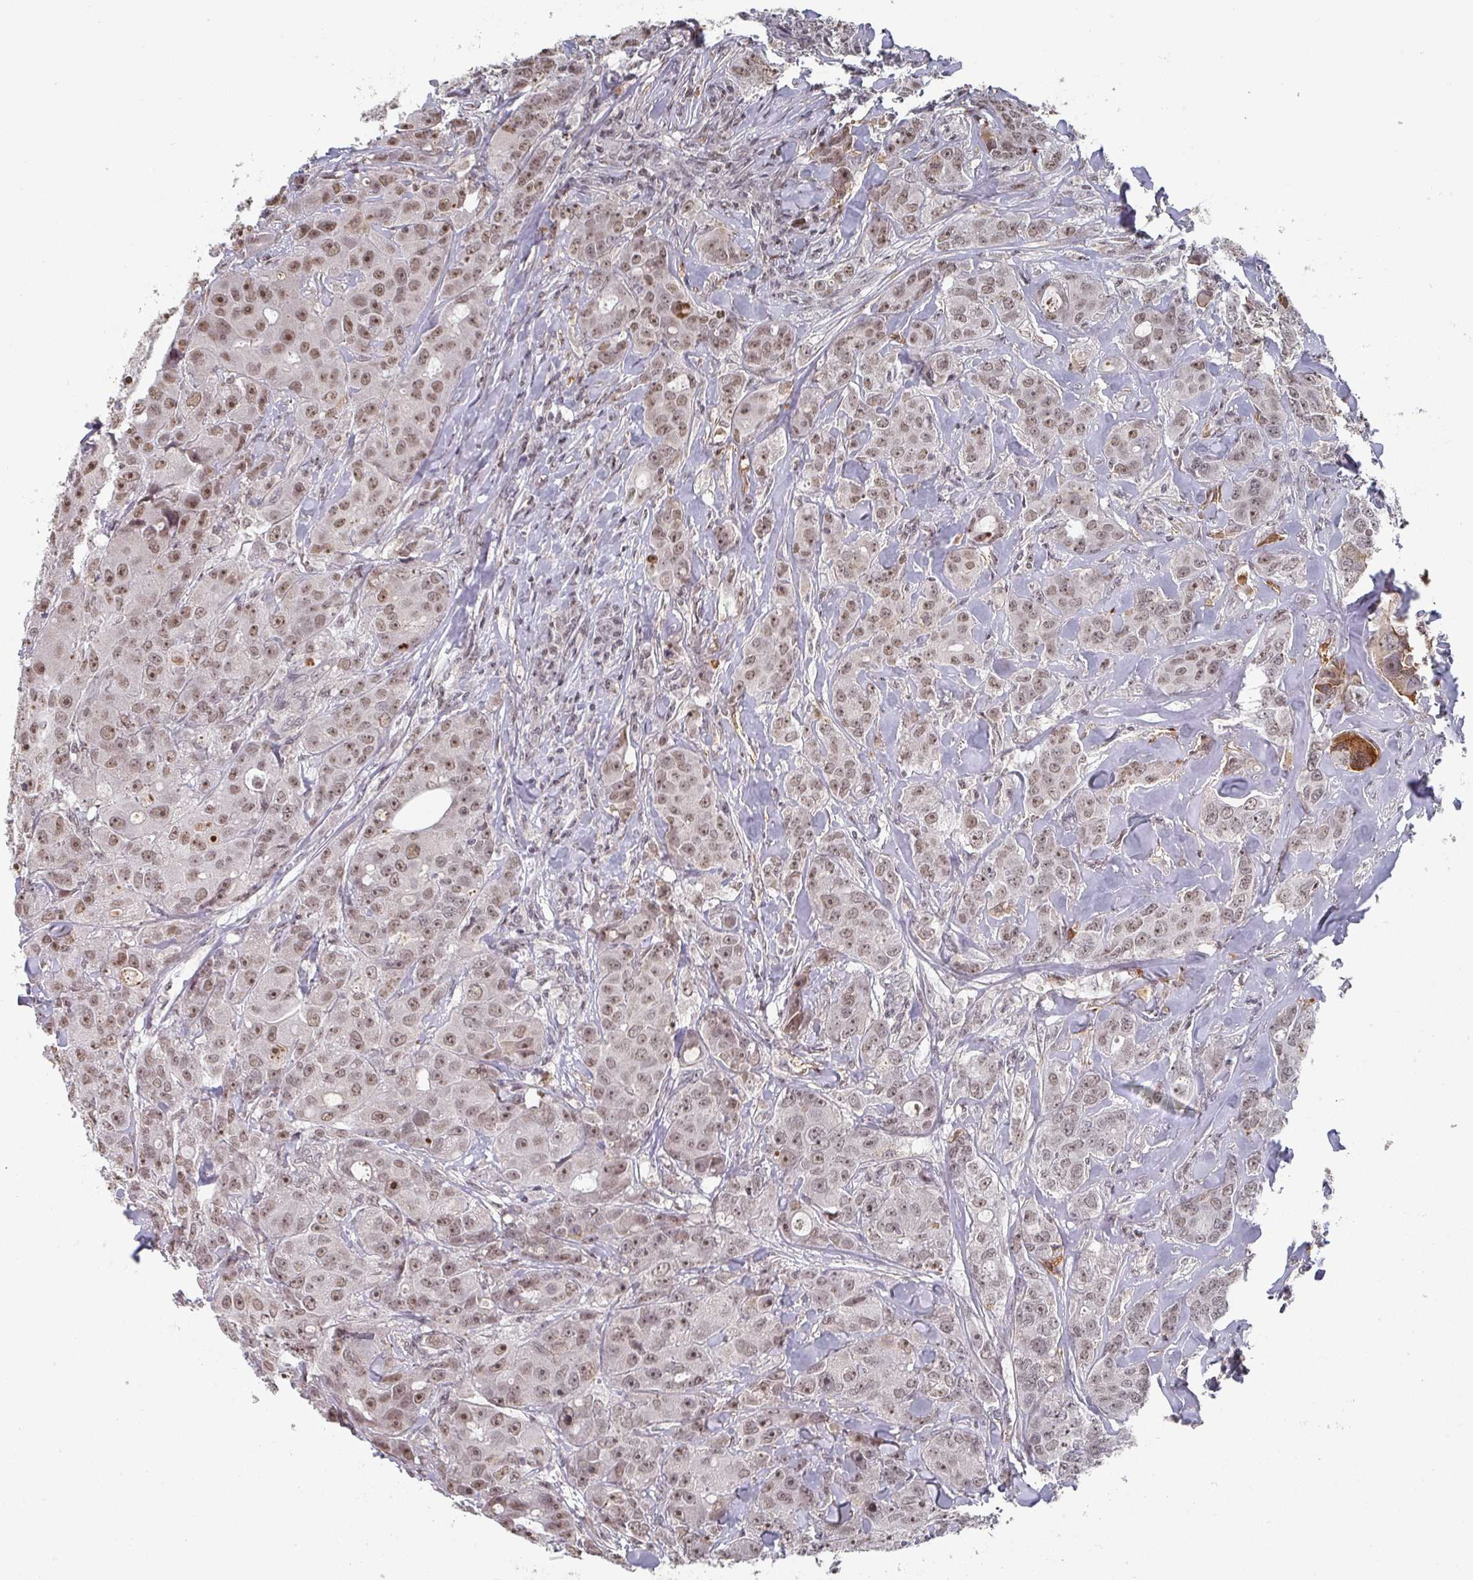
{"staining": {"intensity": "moderate", "quantity": ">75%", "location": "nuclear"}, "tissue": "breast cancer", "cell_type": "Tumor cells", "image_type": "cancer", "snomed": [{"axis": "morphology", "description": "Duct carcinoma"}, {"axis": "topography", "description": "Breast"}], "caption": "Immunohistochemical staining of infiltrating ductal carcinoma (breast) displays medium levels of moderate nuclear protein staining in about >75% of tumor cells. (DAB (3,3'-diaminobenzidine) IHC, brown staining for protein, blue staining for nuclei).", "gene": "ZNF654", "patient": {"sex": "female", "age": 43}}